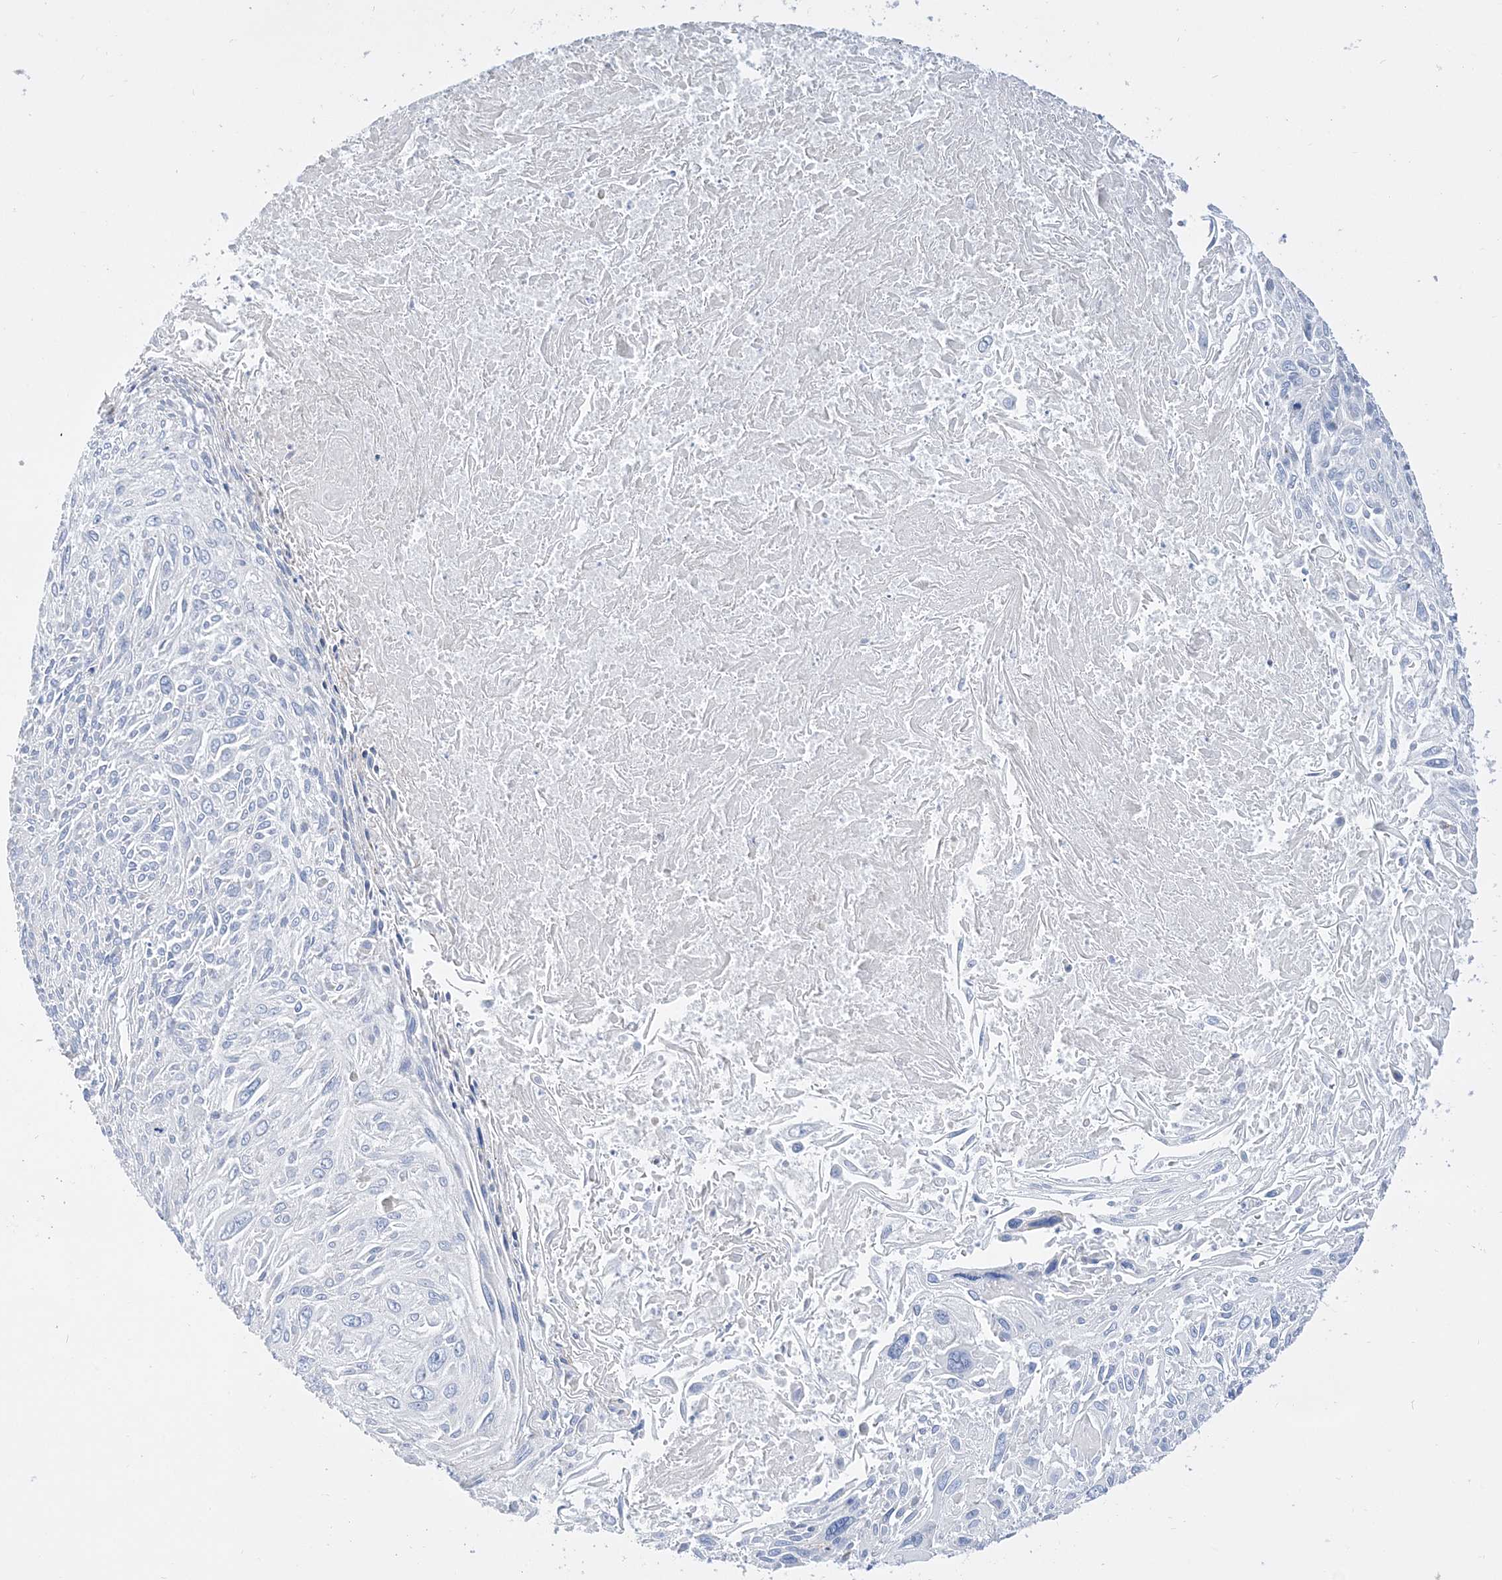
{"staining": {"intensity": "negative", "quantity": "none", "location": "none"}, "tissue": "cervical cancer", "cell_type": "Tumor cells", "image_type": "cancer", "snomed": [{"axis": "morphology", "description": "Squamous cell carcinoma, NOS"}, {"axis": "topography", "description": "Cervix"}], "caption": "This is a image of immunohistochemistry staining of cervical cancer (squamous cell carcinoma), which shows no expression in tumor cells.", "gene": "TSPYL6", "patient": {"sex": "female", "age": 51}}